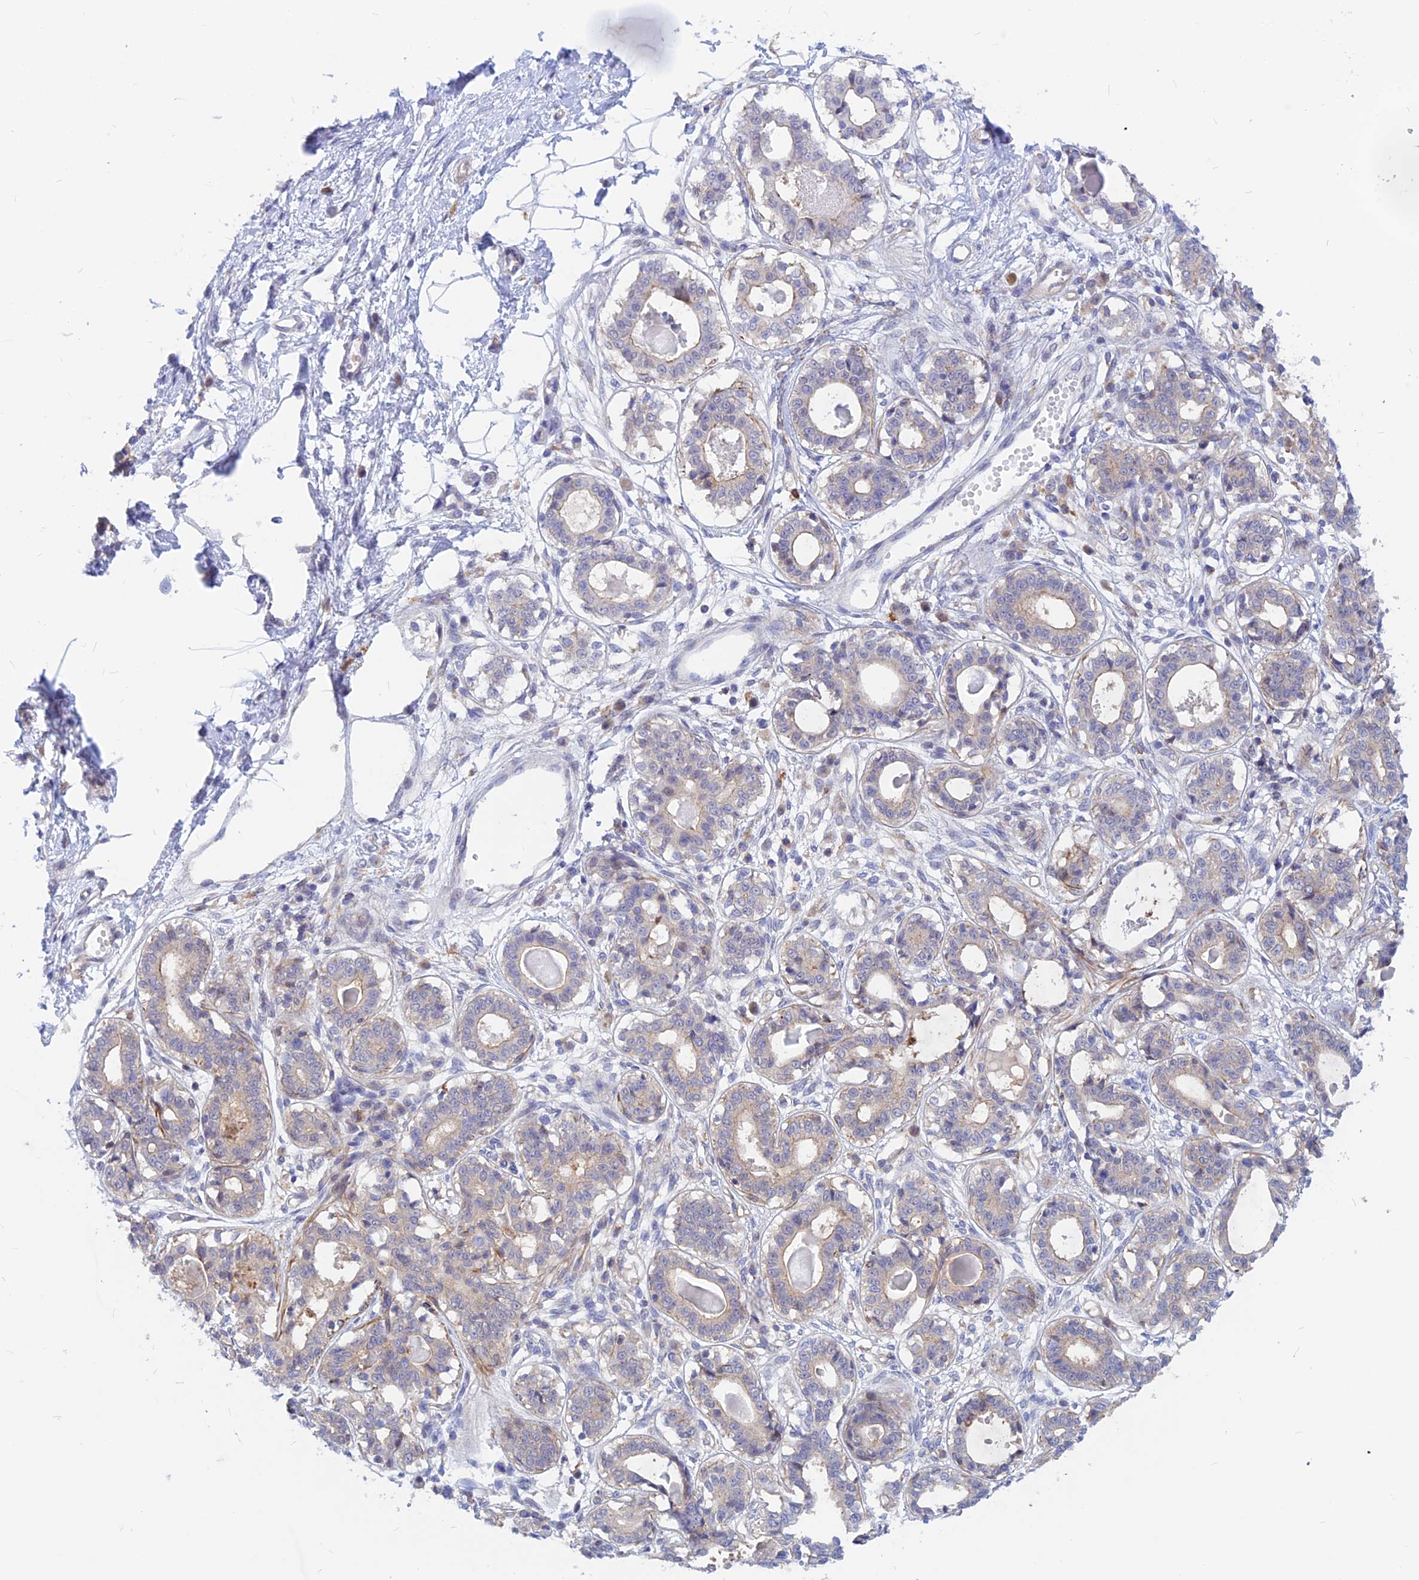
{"staining": {"intensity": "negative", "quantity": "none", "location": "none"}, "tissue": "breast", "cell_type": "Adipocytes", "image_type": "normal", "snomed": [{"axis": "morphology", "description": "Normal tissue, NOS"}, {"axis": "topography", "description": "Breast"}], "caption": "This is a photomicrograph of immunohistochemistry staining of normal breast, which shows no positivity in adipocytes.", "gene": "DNAJC16", "patient": {"sex": "female", "age": 45}}